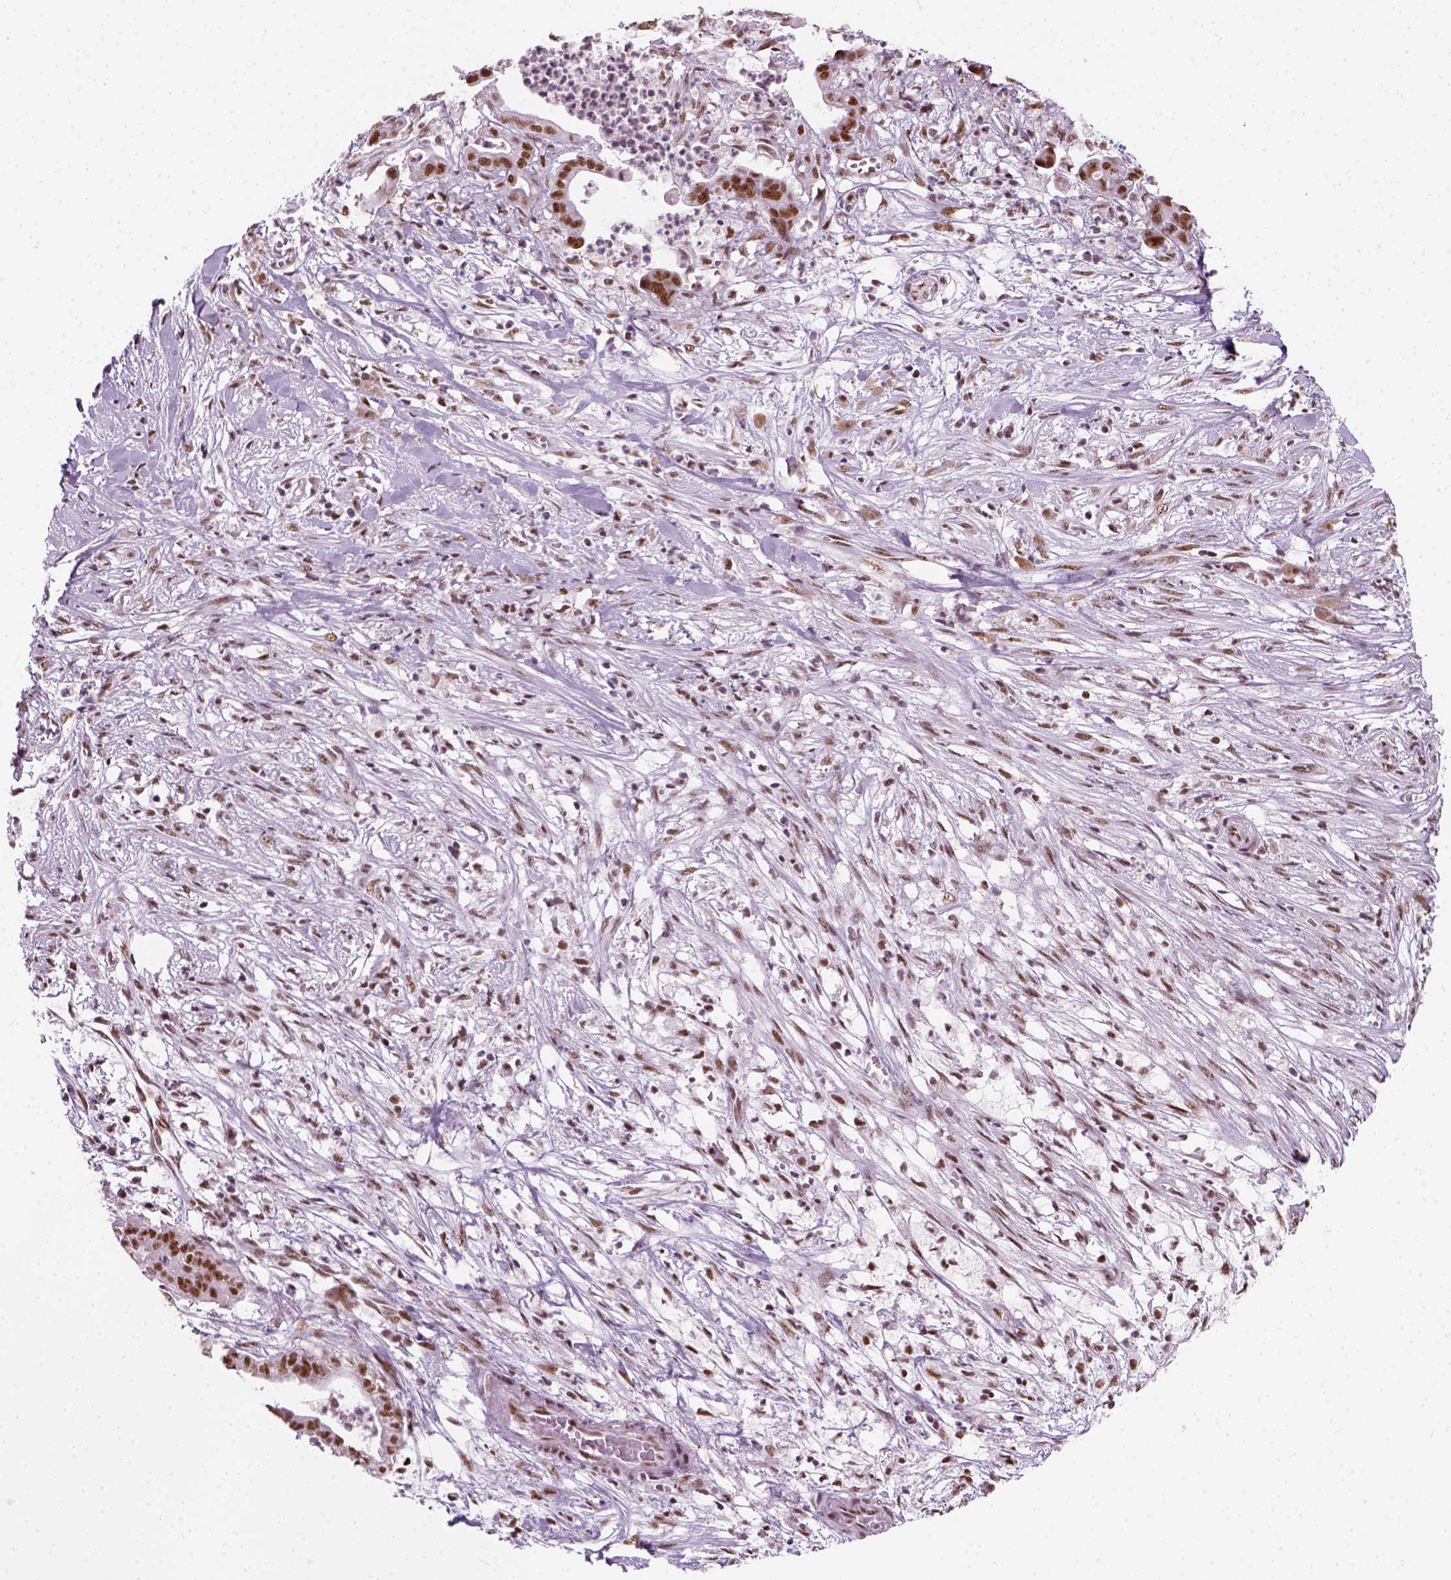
{"staining": {"intensity": "moderate", "quantity": ">75%", "location": "nuclear"}, "tissue": "pancreatic cancer", "cell_type": "Tumor cells", "image_type": "cancer", "snomed": [{"axis": "morphology", "description": "Adenocarcinoma, NOS"}, {"axis": "topography", "description": "Pancreas"}], "caption": "Approximately >75% of tumor cells in adenocarcinoma (pancreatic) display moderate nuclear protein expression as visualized by brown immunohistochemical staining.", "gene": "GTF2F1", "patient": {"sex": "male", "age": 61}}